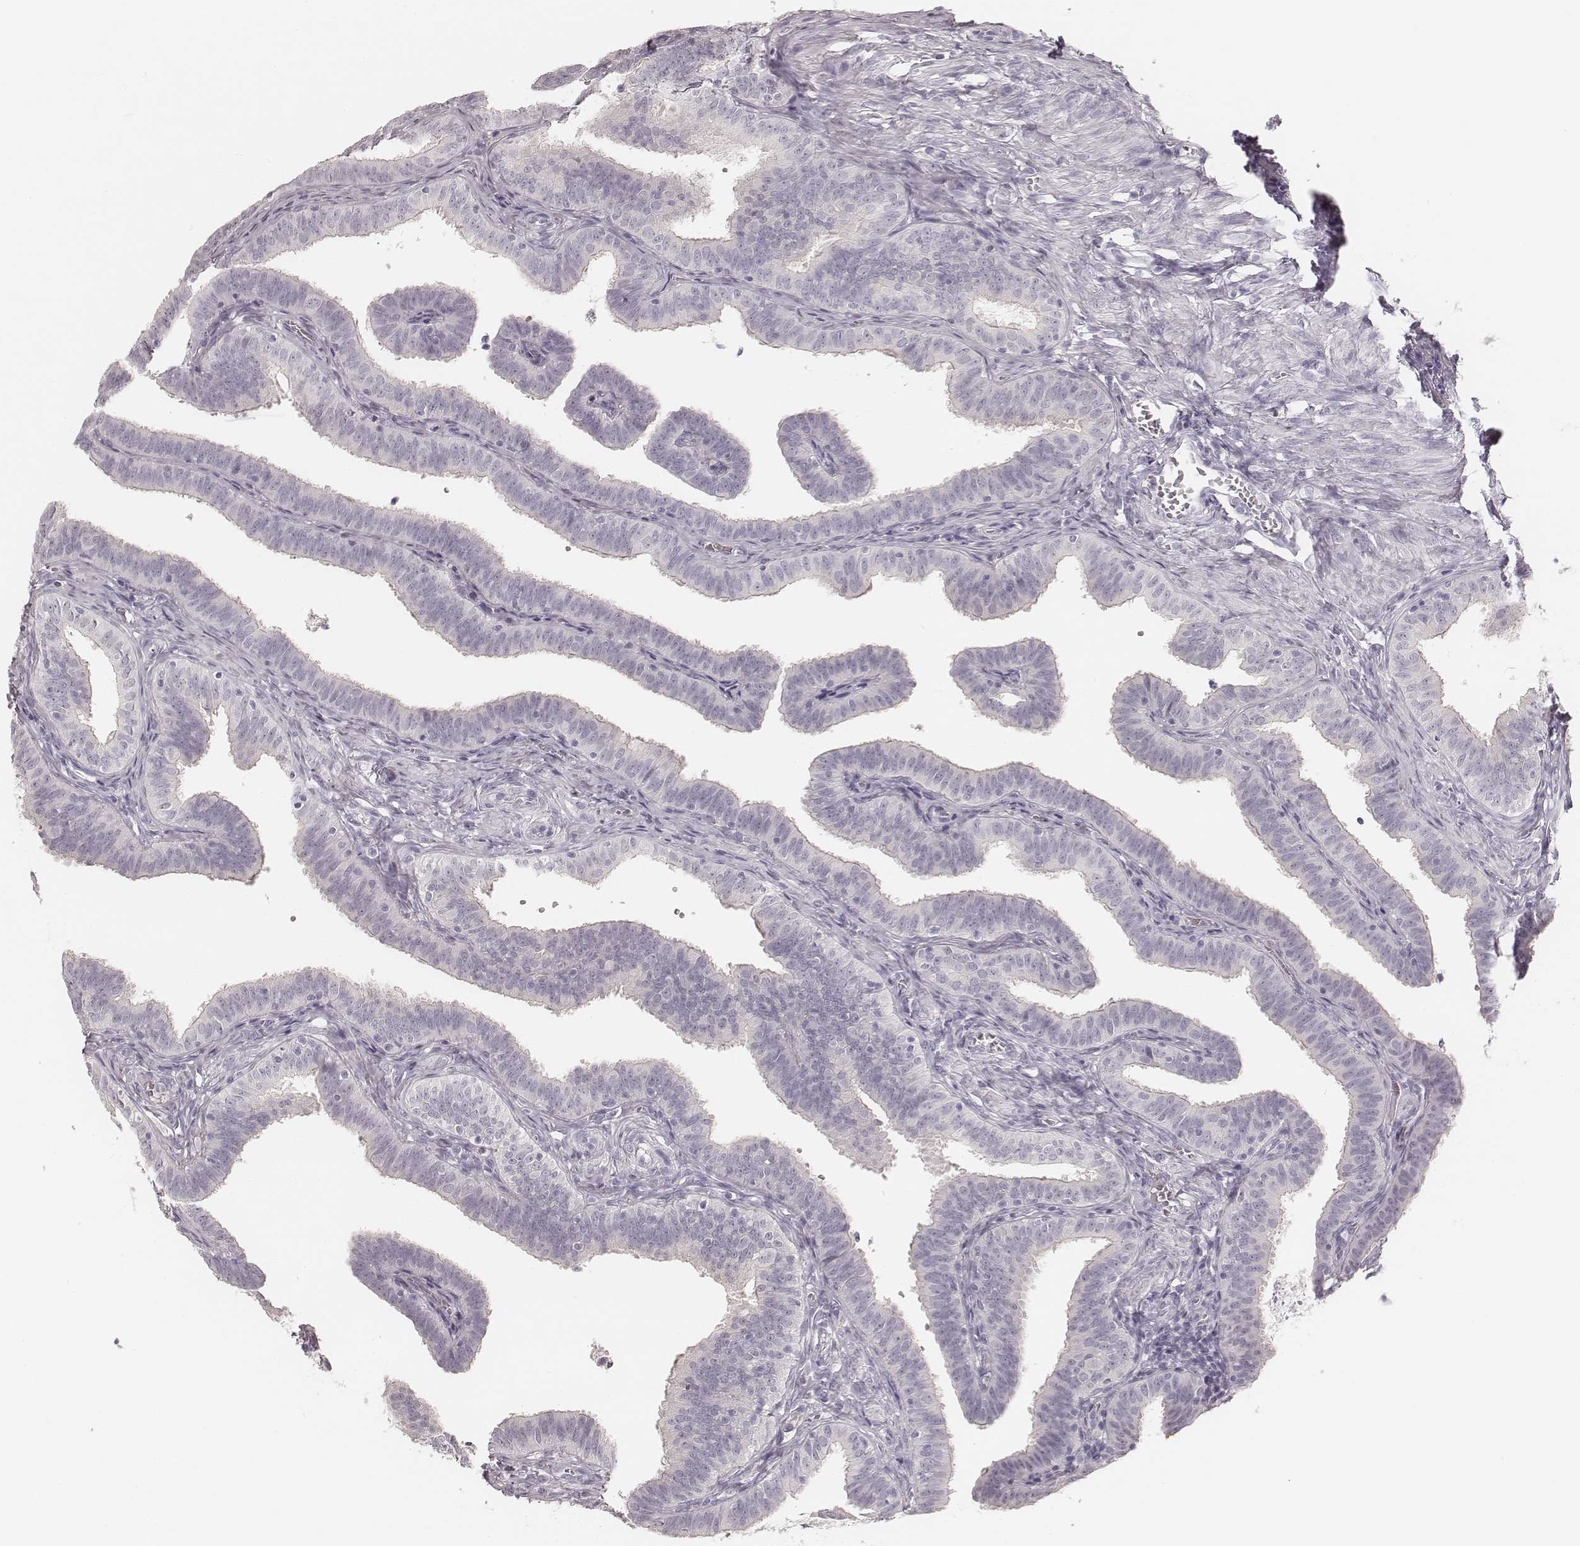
{"staining": {"intensity": "negative", "quantity": "none", "location": "none"}, "tissue": "fallopian tube", "cell_type": "Glandular cells", "image_type": "normal", "snomed": [{"axis": "morphology", "description": "Normal tissue, NOS"}, {"axis": "topography", "description": "Fallopian tube"}], "caption": "There is no significant staining in glandular cells of fallopian tube. (Brightfield microscopy of DAB IHC at high magnification).", "gene": "HNF4G", "patient": {"sex": "female", "age": 25}}